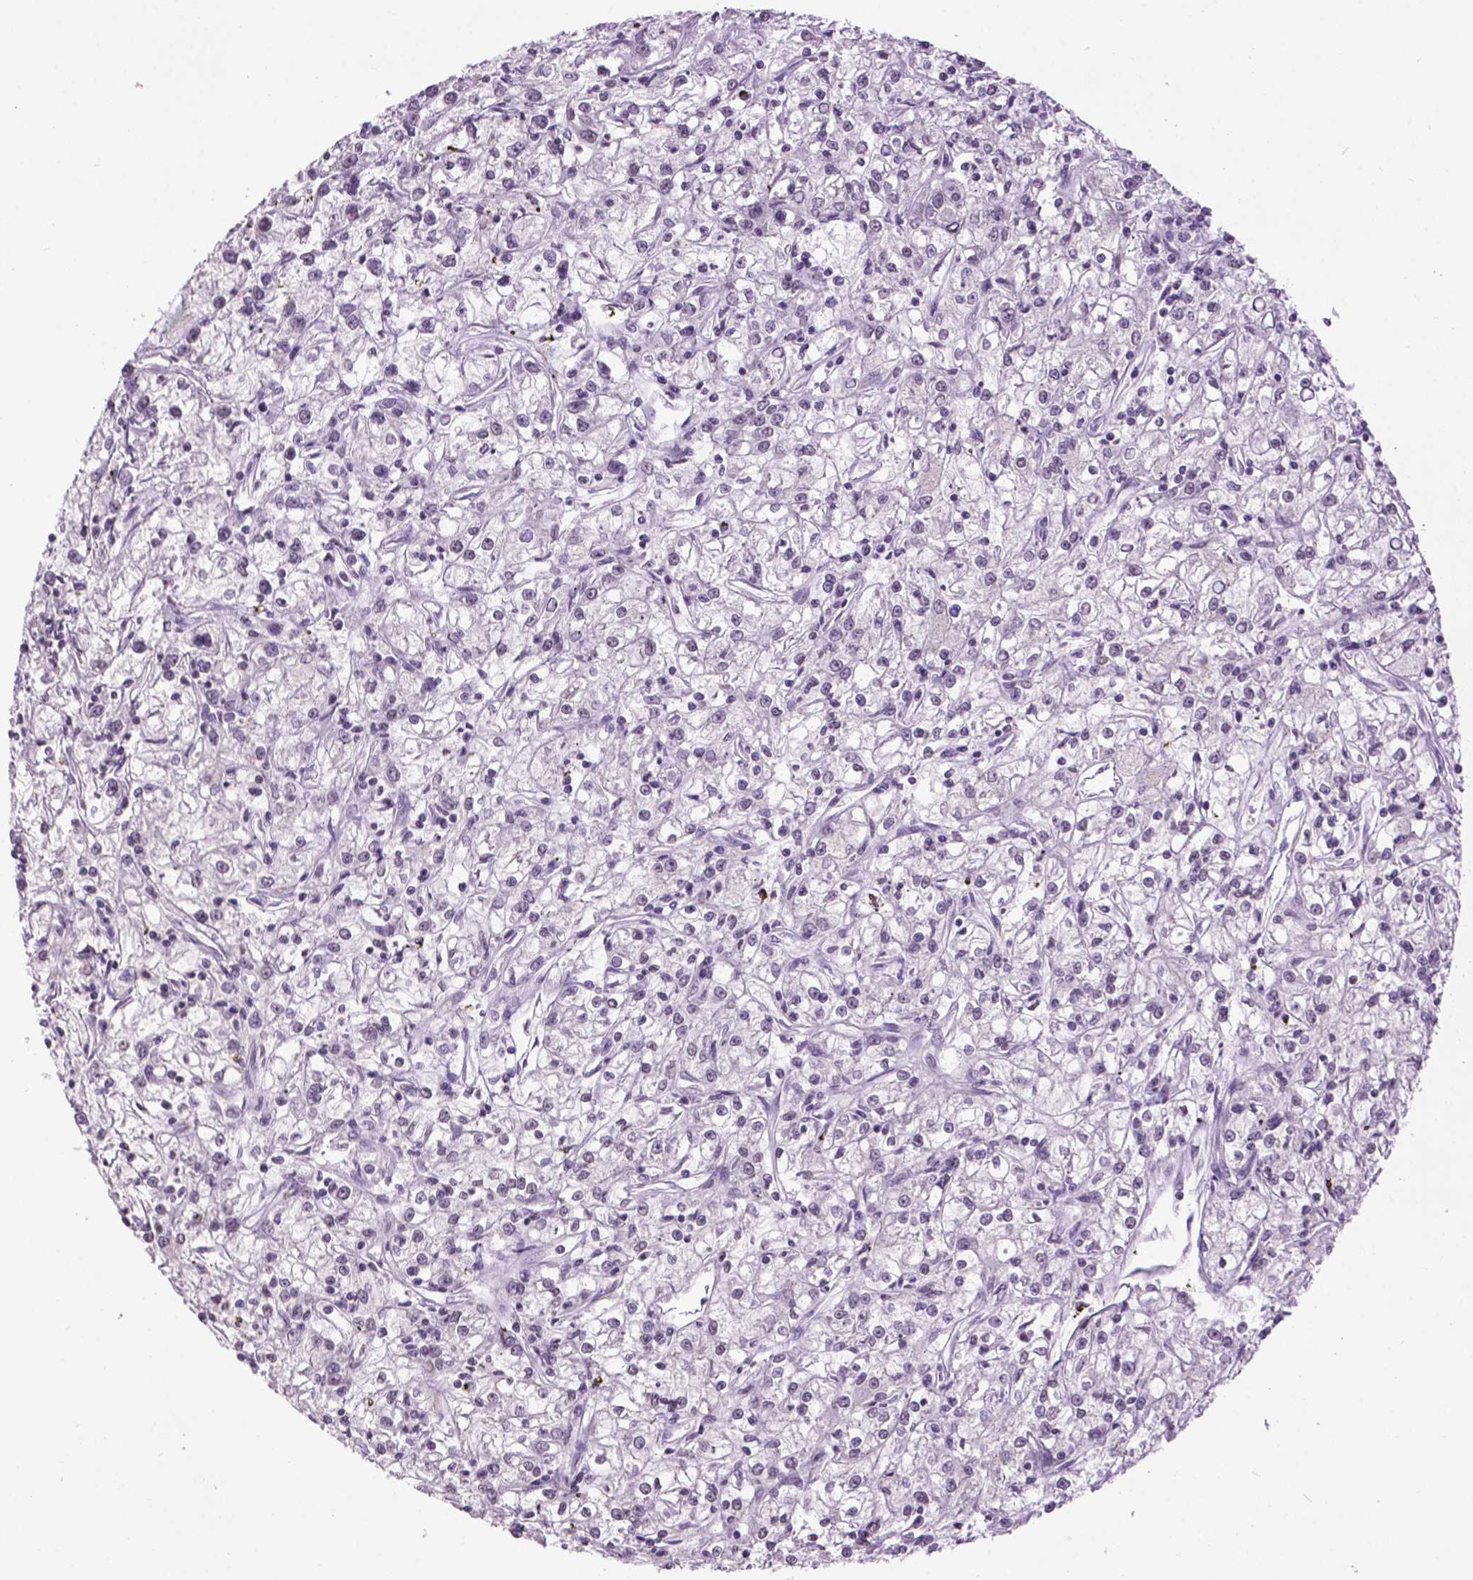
{"staining": {"intensity": "negative", "quantity": "none", "location": "none"}, "tissue": "renal cancer", "cell_type": "Tumor cells", "image_type": "cancer", "snomed": [{"axis": "morphology", "description": "Adenocarcinoma, NOS"}, {"axis": "topography", "description": "Kidney"}], "caption": "Renal cancer (adenocarcinoma) was stained to show a protein in brown. There is no significant staining in tumor cells.", "gene": "TH", "patient": {"sex": "female", "age": 59}}